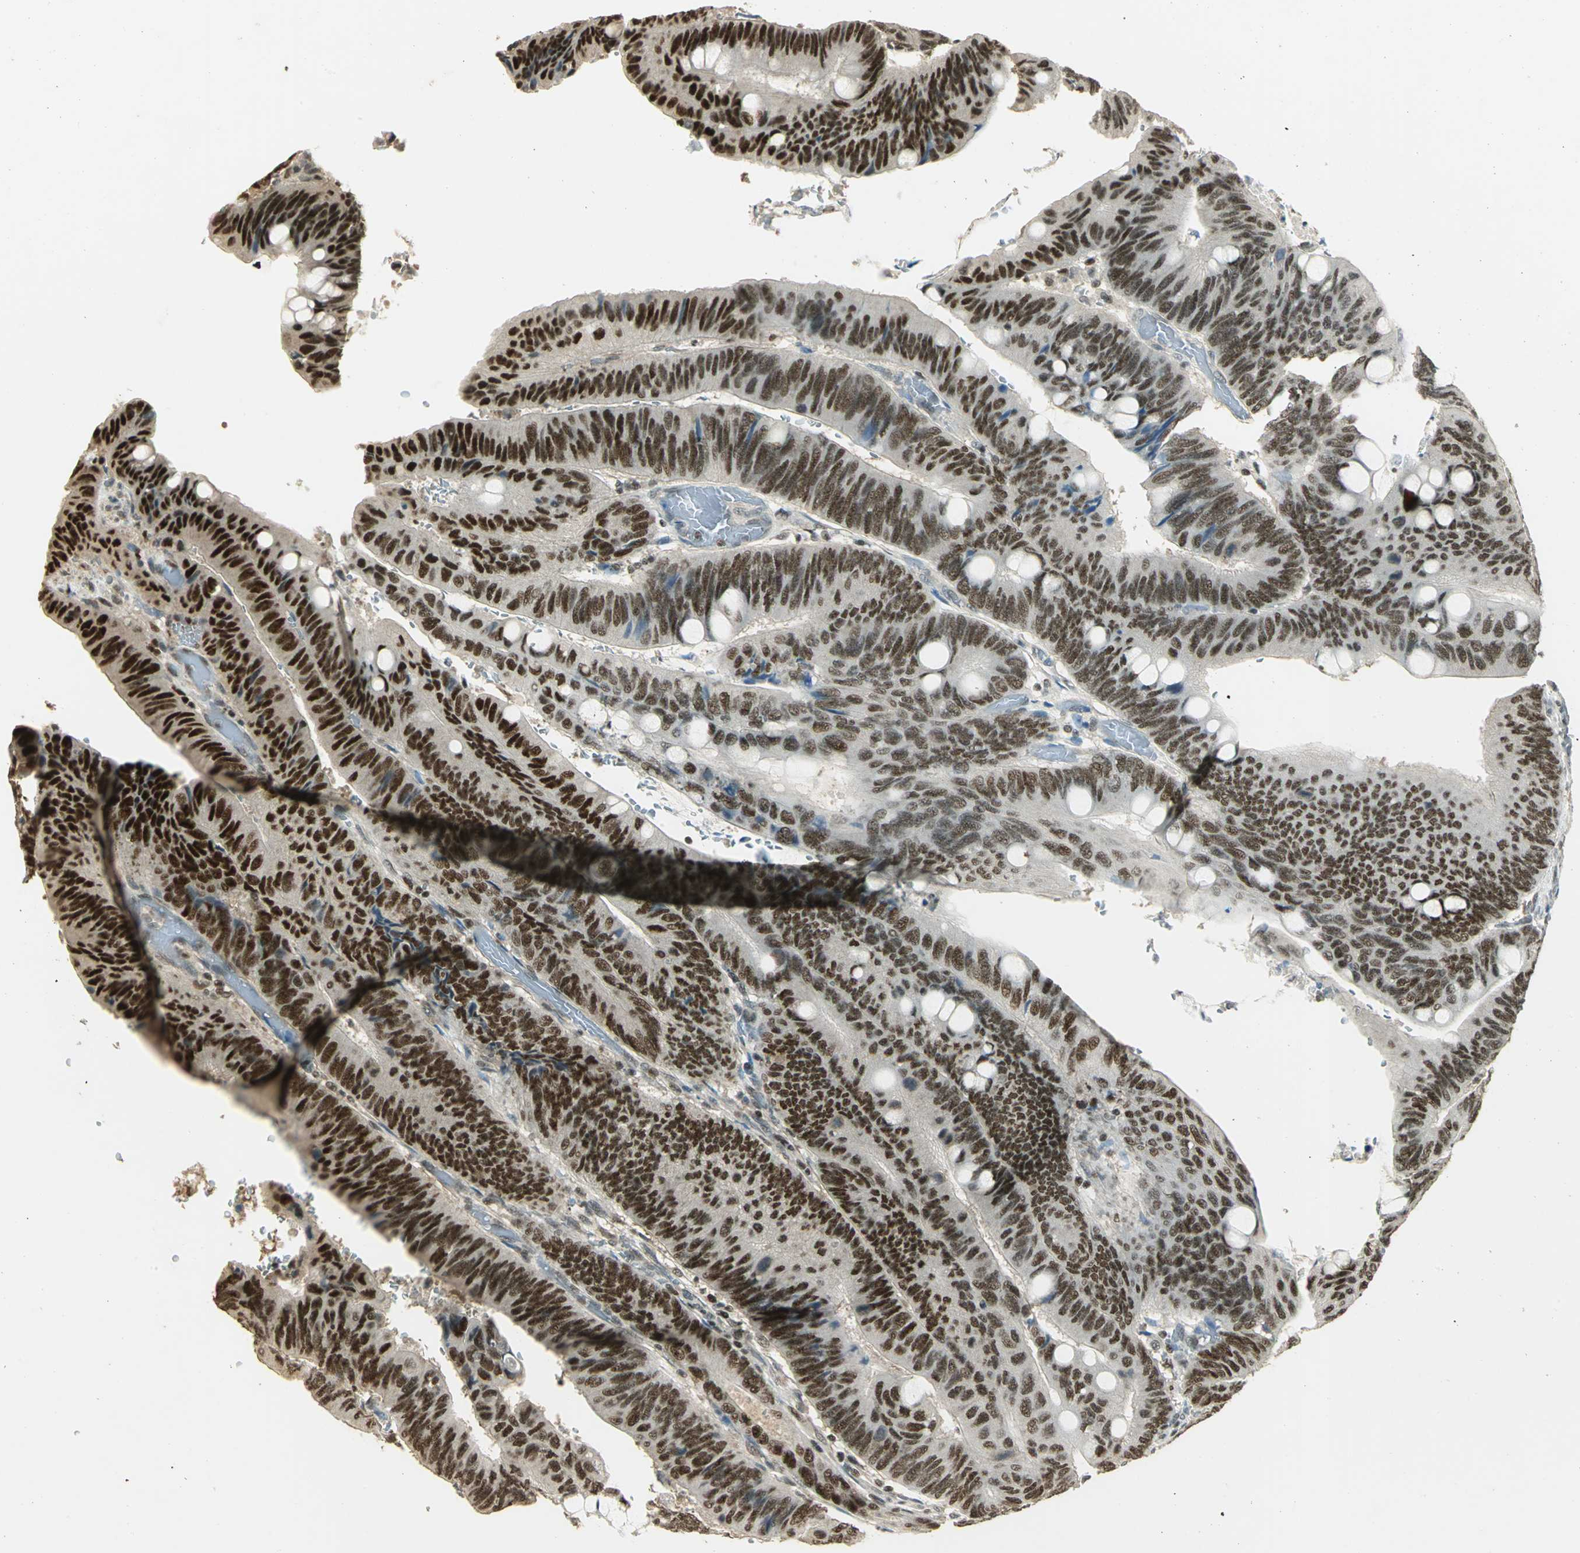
{"staining": {"intensity": "strong", "quantity": ">75%", "location": "nuclear"}, "tissue": "colorectal cancer", "cell_type": "Tumor cells", "image_type": "cancer", "snomed": [{"axis": "morphology", "description": "Normal tissue, NOS"}, {"axis": "morphology", "description": "Adenocarcinoma, NOS"}, {"axis": "topography", "description": "Rectum"}], "caption": "Tumor cells show high levels of strong nuclear positivity in approximately >75% of cells in colorectal cancer.", "gene": "ELF1", "patient": {"sex": "male", "age": 92}}